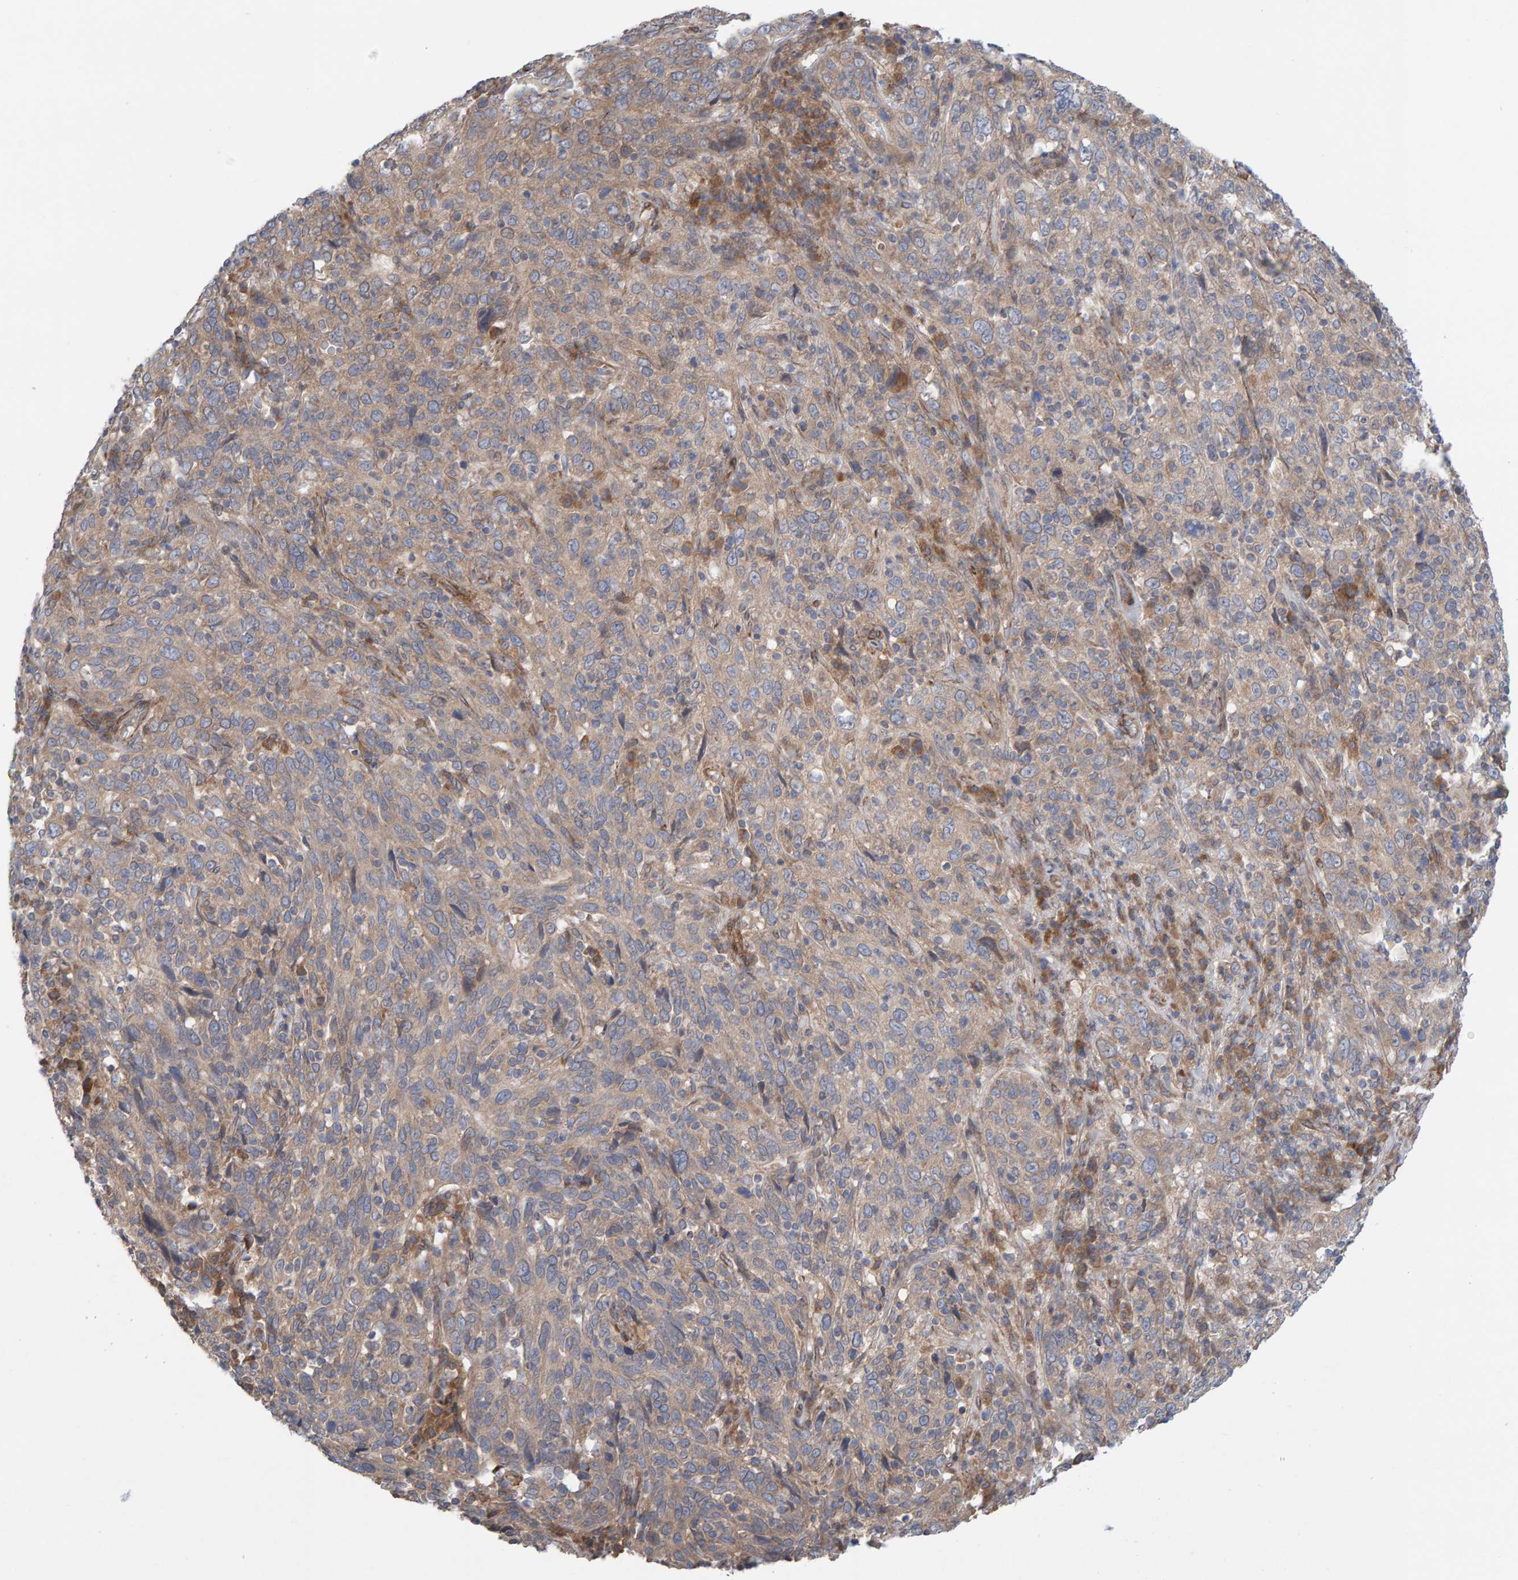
{"staining": {"intensity": "weak", "quantity": ">75%", "location": "cytoplasmic/membranous"}, "tissue": "cervical cancer", "cell_type": "Tumor cells", "image_type": "cancer", "snomed": [{"axis": "morphology", "description": "Squamous cell carcinoma, NOS"}, {"axis": "topography", "description": "Cervix"}], "caption": "High-power microscopy captured an immunohistochemistry histopathology image of cervical squamous cell carcinoma, revealing weak cytoplasmic/membranous positivity in about >75% of tumor cells.", "gene": "CDK5RAP3", "patient": {"sex": "female", "age": 46}}